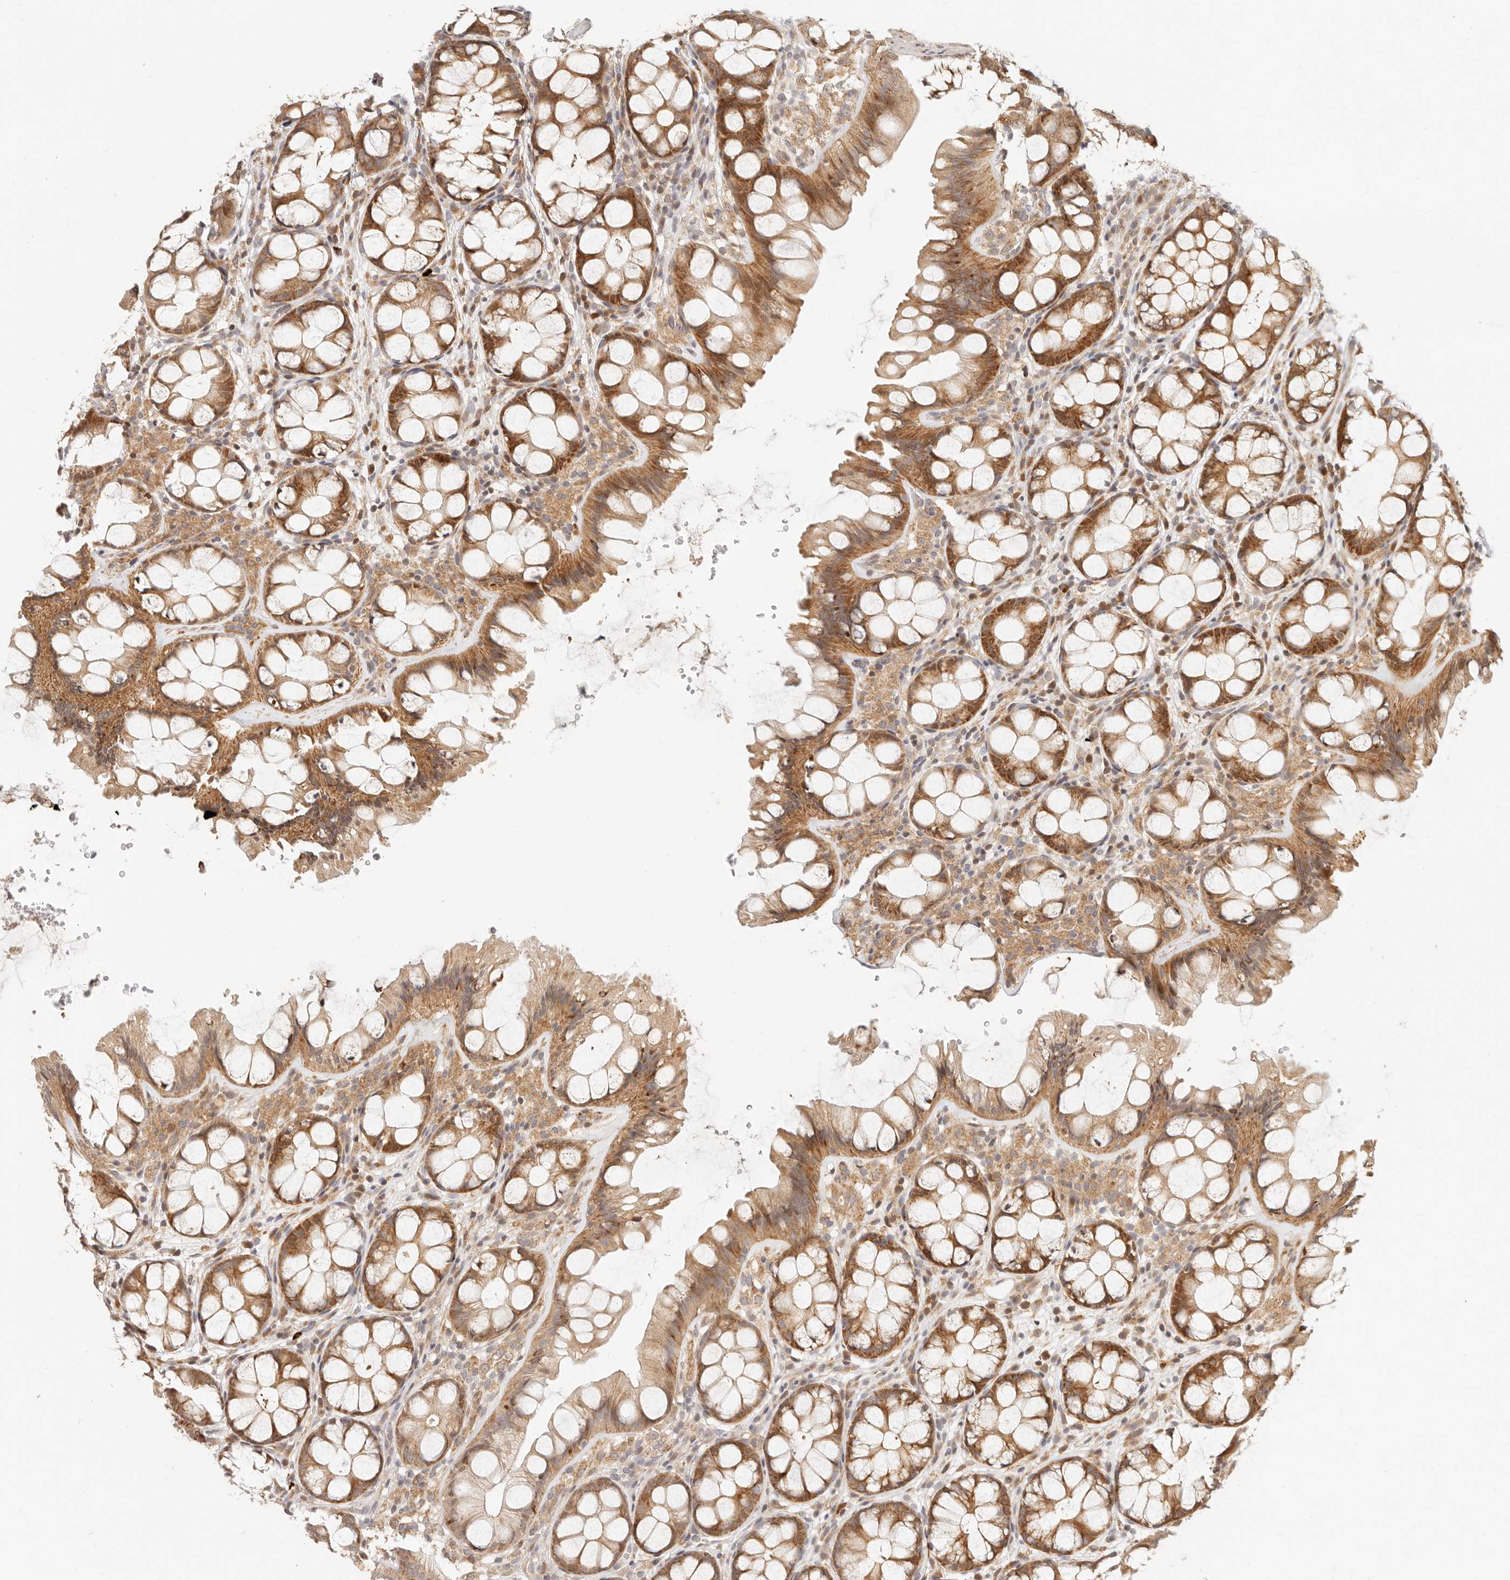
{"staining": {"intensity": "moderate", "quantity": "25%-75%", "location": "cytoplasmic/membranous"}, "tissue": "colon", "cell_type": "Endothelial cells", "image_type": "normal", "snomed": [{"axis": "morphology", "description": "Normal tissue, NOS"}, {"axis": "topography", "description": "Colon"}], "caption": "Immunohistochemistry staining of normal colon, which displays medium levels of moderate cytoplasmic/membranous staining in about 25%-75% of endothelial cells indicating moderate cytoplasmic/membranous protein staining. The staining was performed using DAB (brown) for protein detection and nuclei were counterstained in hematoxylin (blue).", "gene": "TIMM17A", "patient": {"sex": "male", "age": 47}}